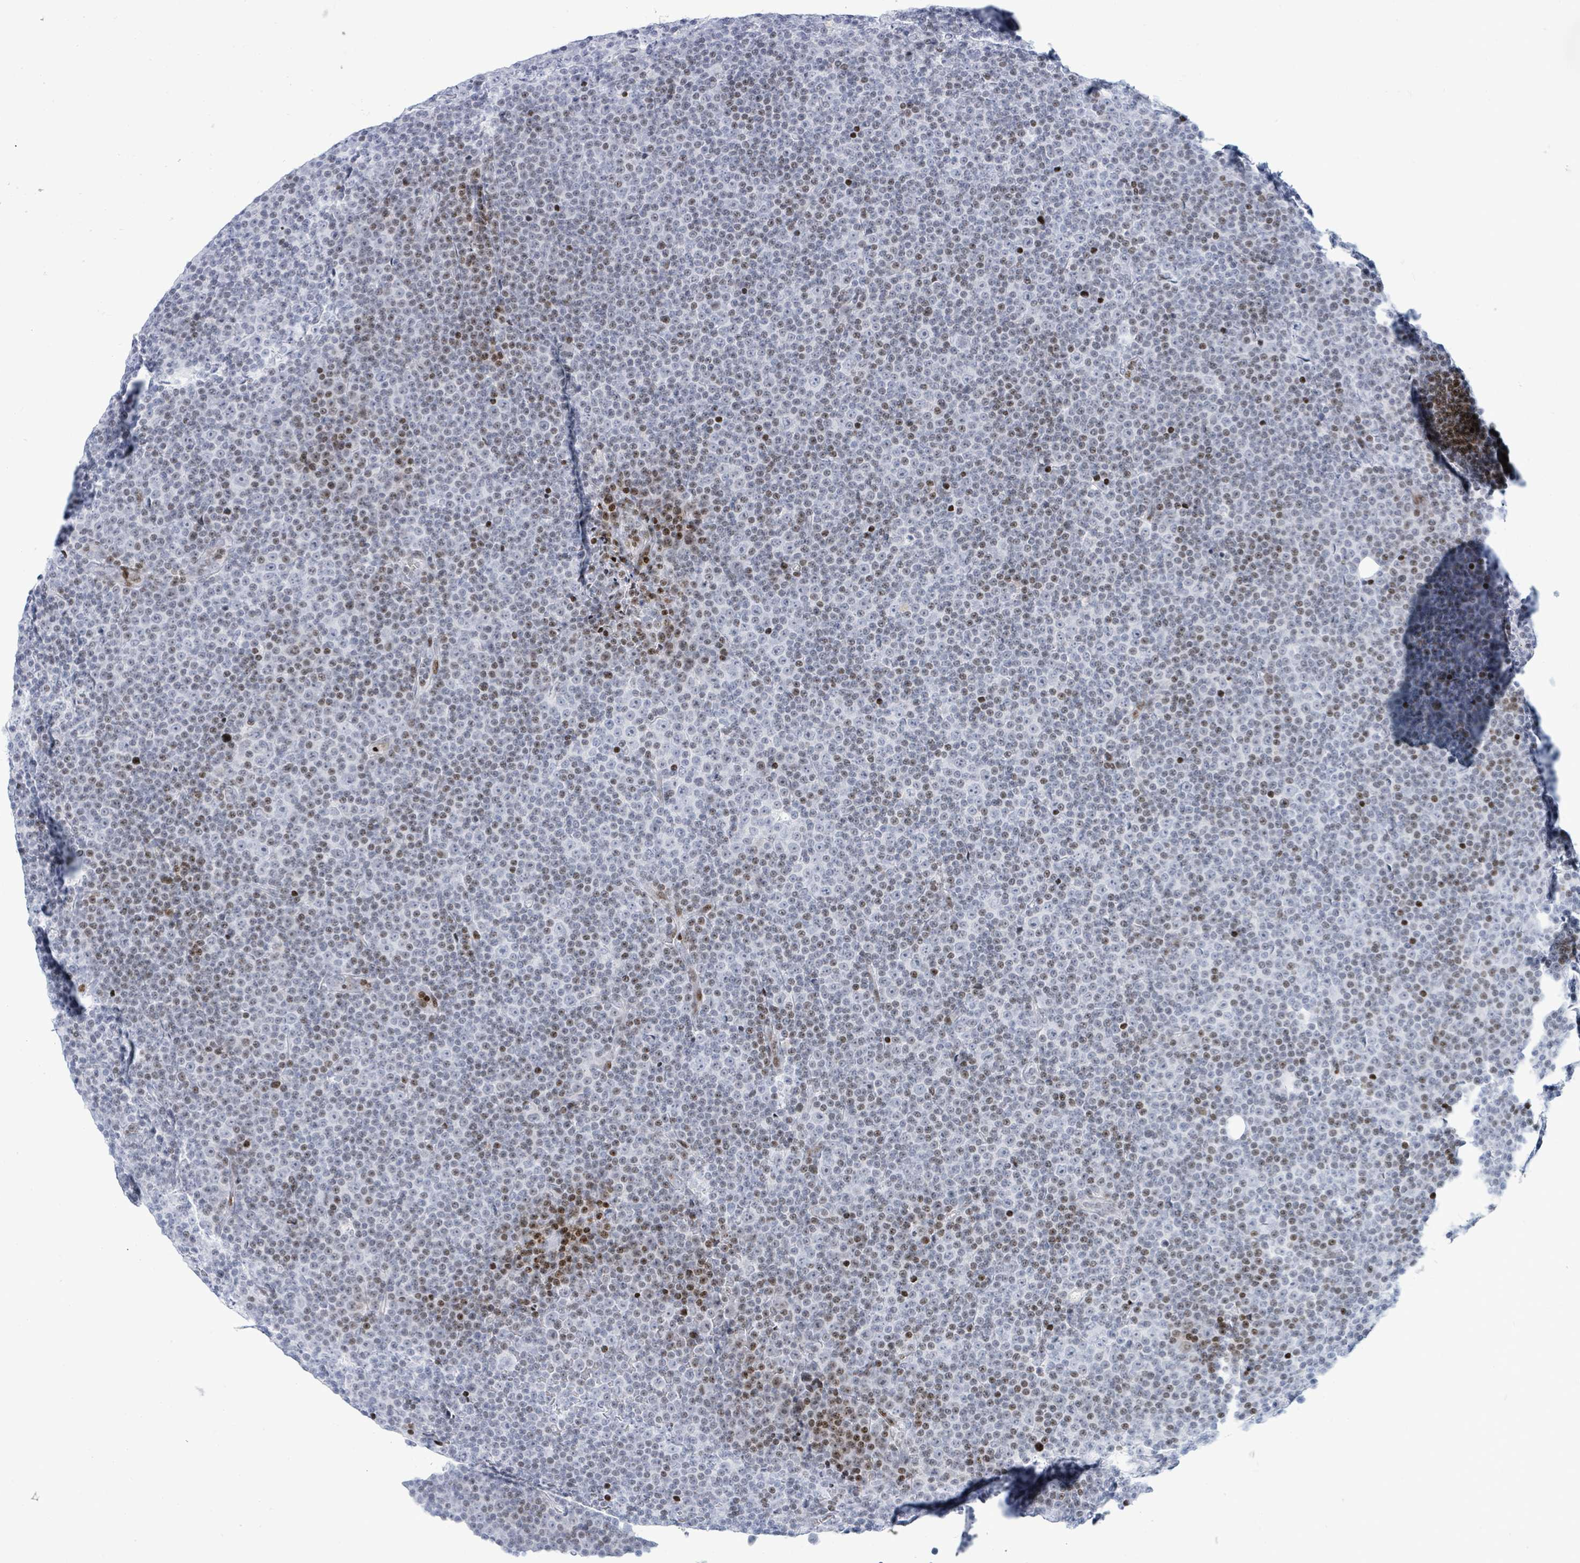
{"staining": {"intensity": "moderate", "quantity": "<25%", "location": "nuclear"}, "tissue": "lymphoma", "cell_type": "Tumor cells", "image_type": "cancer", "snomed": [{"axis": "morphology", "description": "Malignant lymphoma, non-Hodgkin's type, Low grade"}, {"axis": "topography", "description": "Lymph node"}], "caption": "An image of lymphoma stained for a protein displays moderate nuclear brown staining in tumor cells.", "gene": "MALL", "patient": {"sex": "female", "age": 67}}